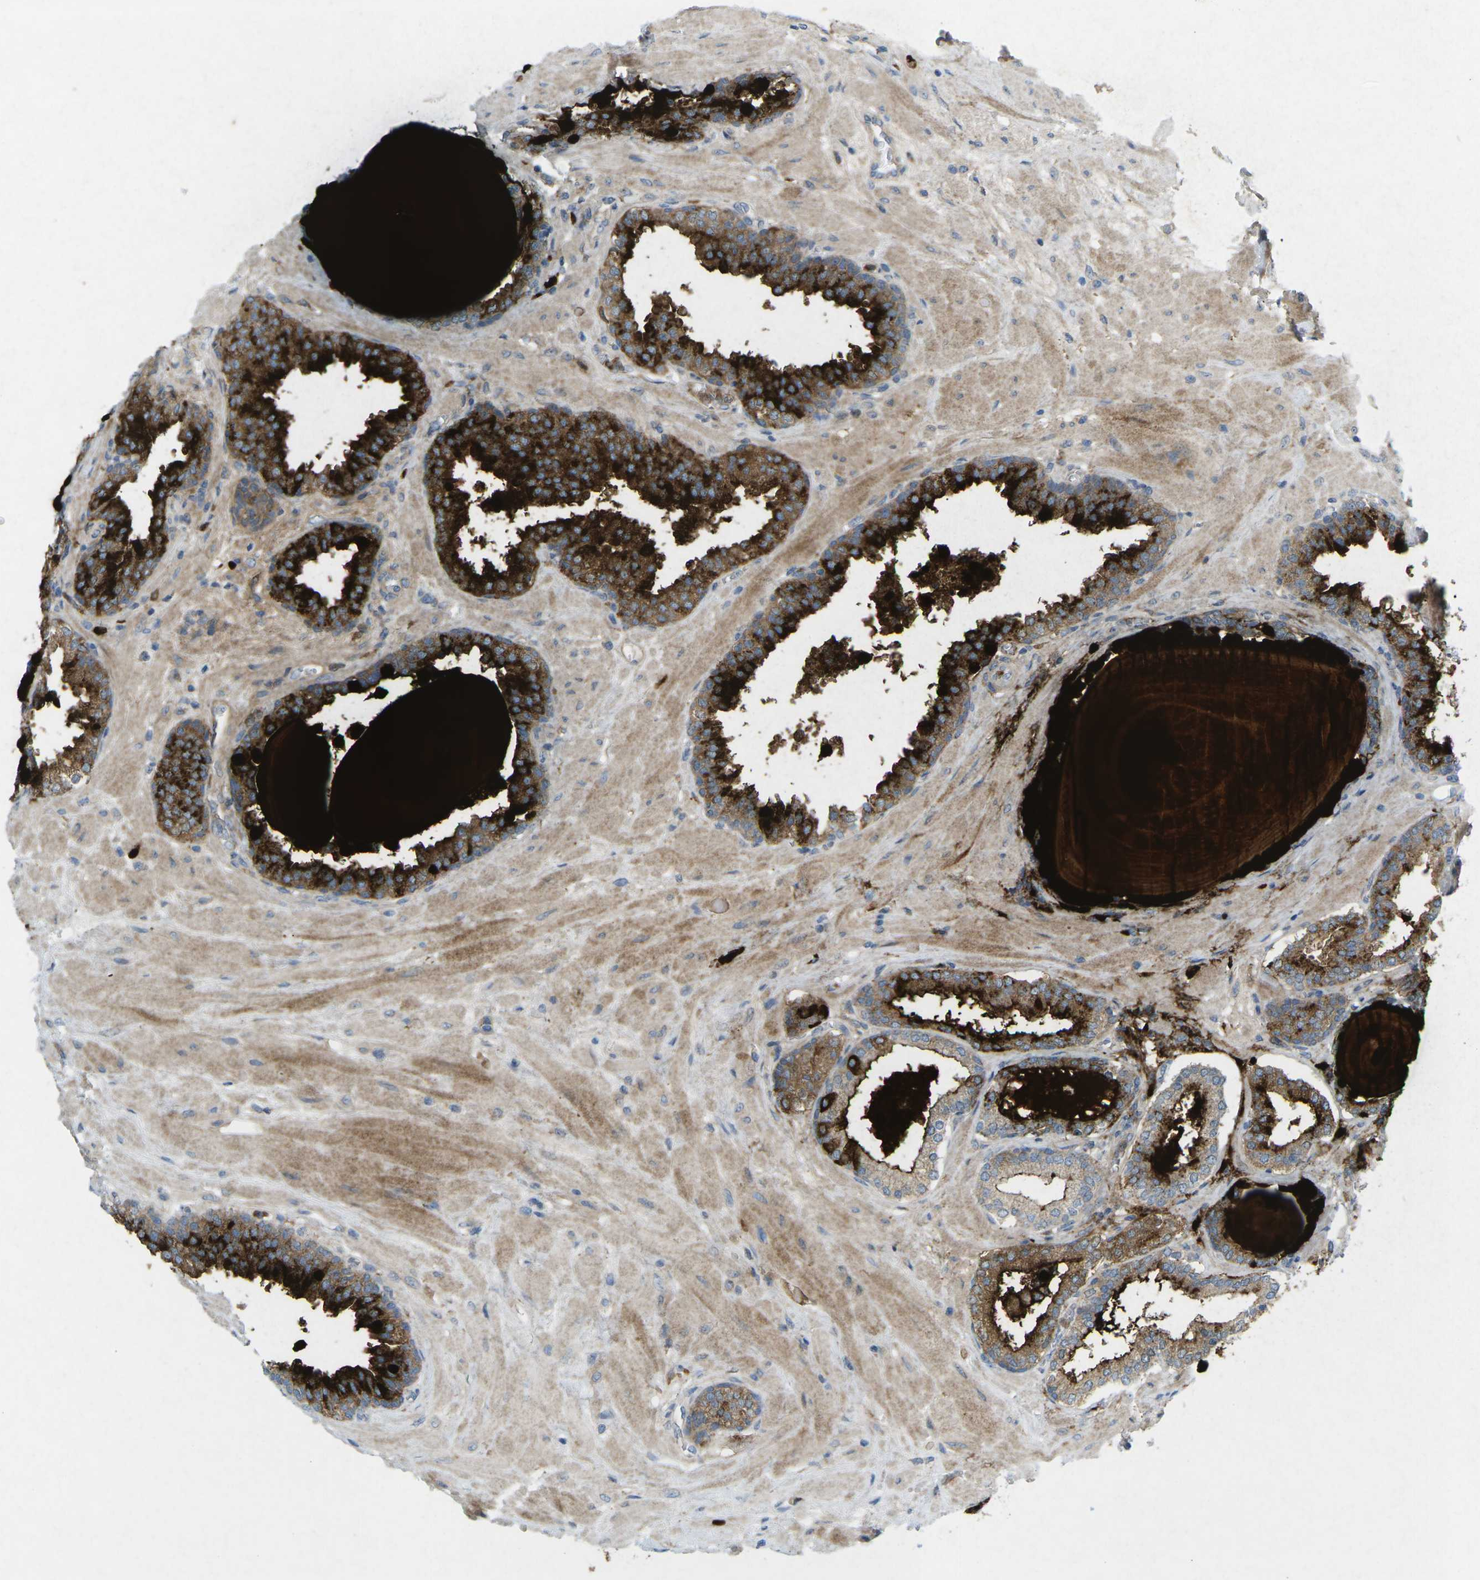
{"staining": {"intensity": "strong", "quantity": "25%-75%", "location": "cytoplasmic/membranous"}, "tissue": "prostate", "cell_type": "Glandular cells", "image_type": "normal", "snomed": [{"axis": "morphology", "description": "Normal tissue, NOS"}, {"axis": "topography", "description": "Prostate"}], "caption": "Protein staining reveals strong cytoplasmic/membranous expression in approximately 25%-75% of glandular cells in unremarkable prostate.", "gene": "STK11", "patient": {"sex": "male", "age": 51}}